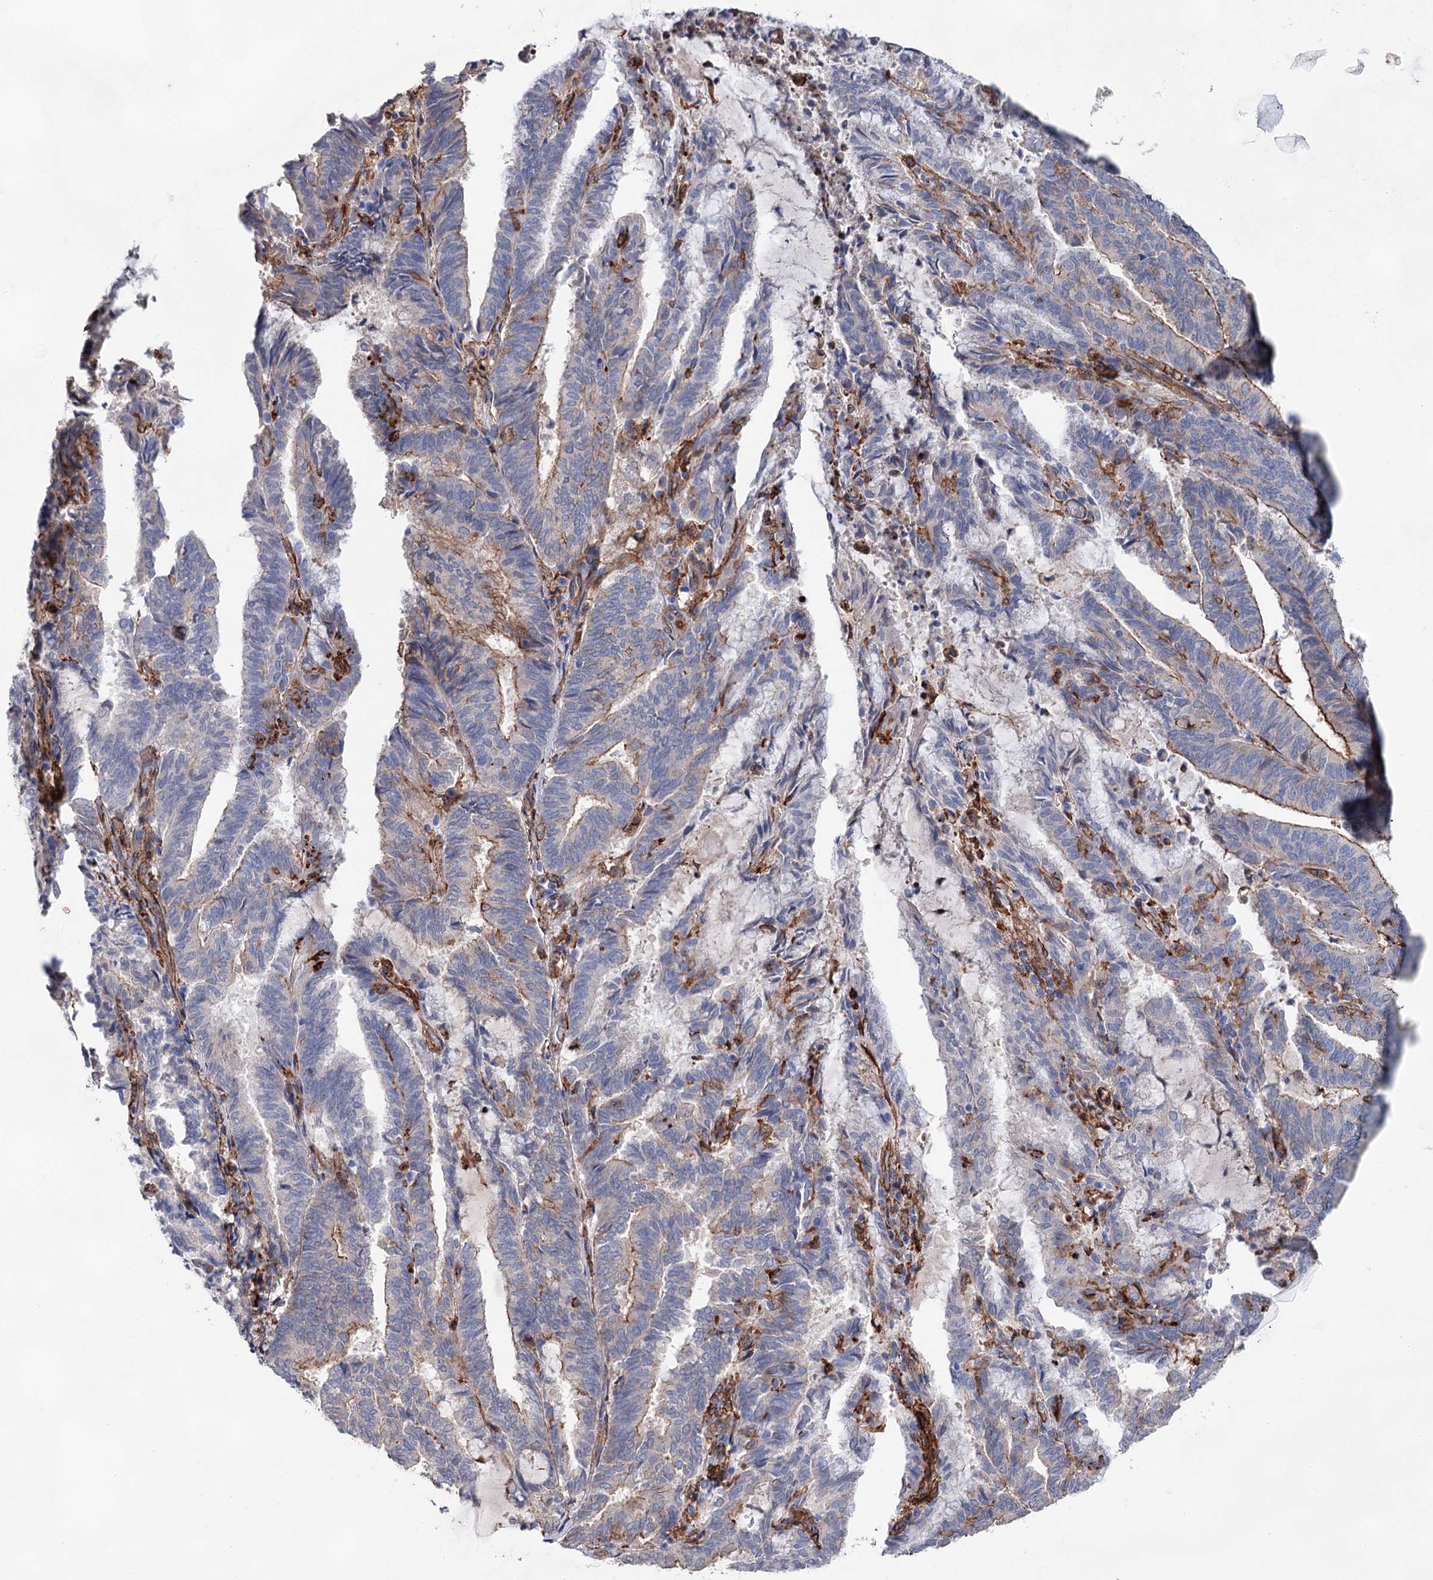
{"staining": {"intensity": "moderate", "quantity": "<25%", "location": "cytoplasmic/membranous"}, "tissue": "endometrial cancer", "cell_type": "Tumor cells", "image_type": "cancer", "snomed": [{"axis": "morphology", "description": "Adenocarcinoma, NOS"}, {"axis": "topography", "description": "Endometrium"}], "caption": "DAB (3,3'-diaminobenzidine) immunohistochemical staining of endometrial adenocarcinoma shows moderate cytoplasmic/membranous protein positivity in approximately <25% of tumor cells.", "gene": "TMTC3", "patient": {"sex": "female", "age": 80}}